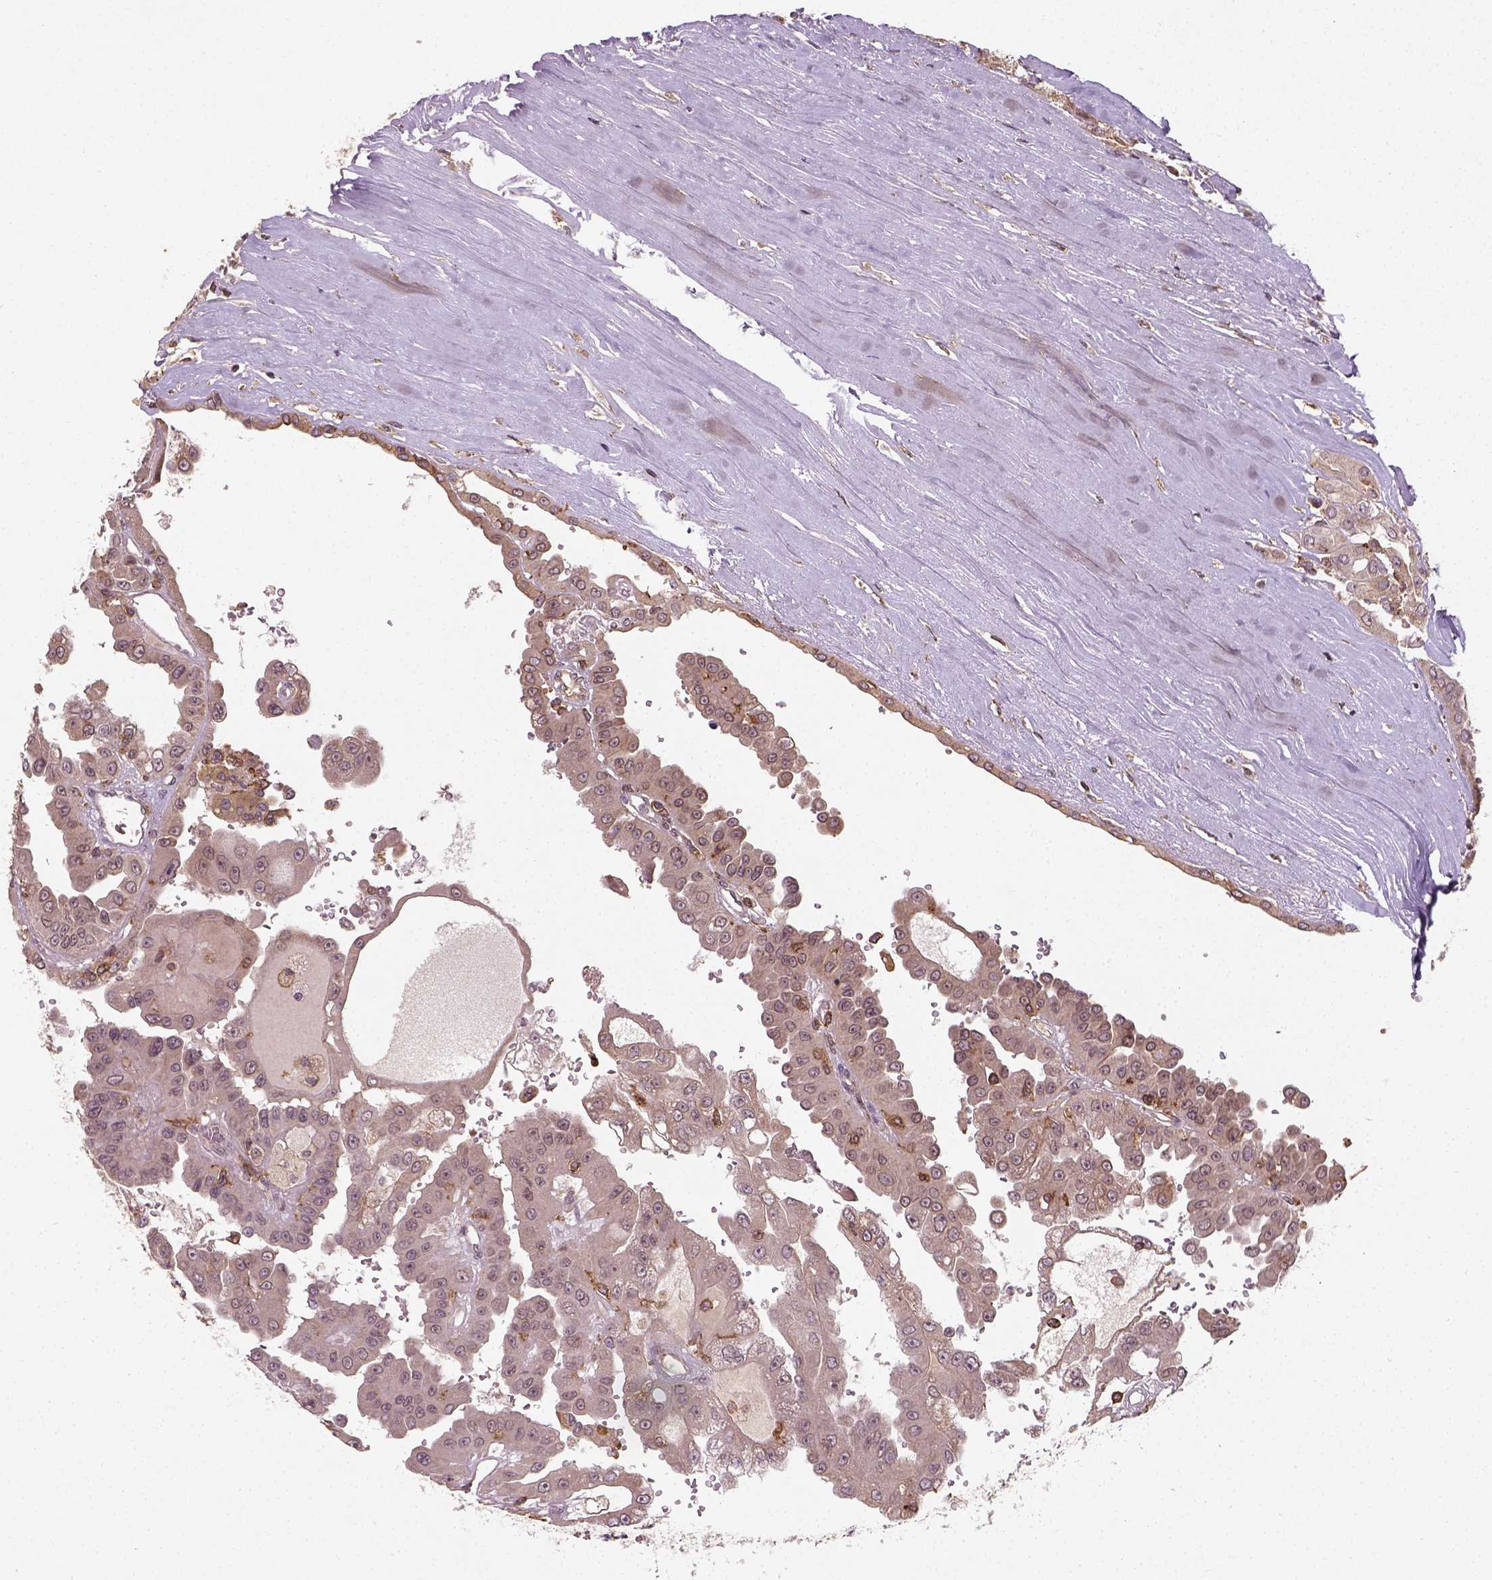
{"staining": {"intensity": "weak", "quantity": "<25%", "location": "cytoplasmic/membranous"}, "tissue": "renal cancer", "cell_type": "Tumor cells", "image_type": "cancer", "snomed": [{"axis": "morphology", "description": "Adenocarcinoma, NOS"}, {"axis": "topography", "description": "Kidney"}], "caption": "Immunohistochemistry (IHC) histopathology image of neoplastic tissue: human renal cancer stained with DAB demonstrates no significant protein staining in tumor cells.", "gene": "CAMKK1", "patient": {"sex": "male", "age": 58}}